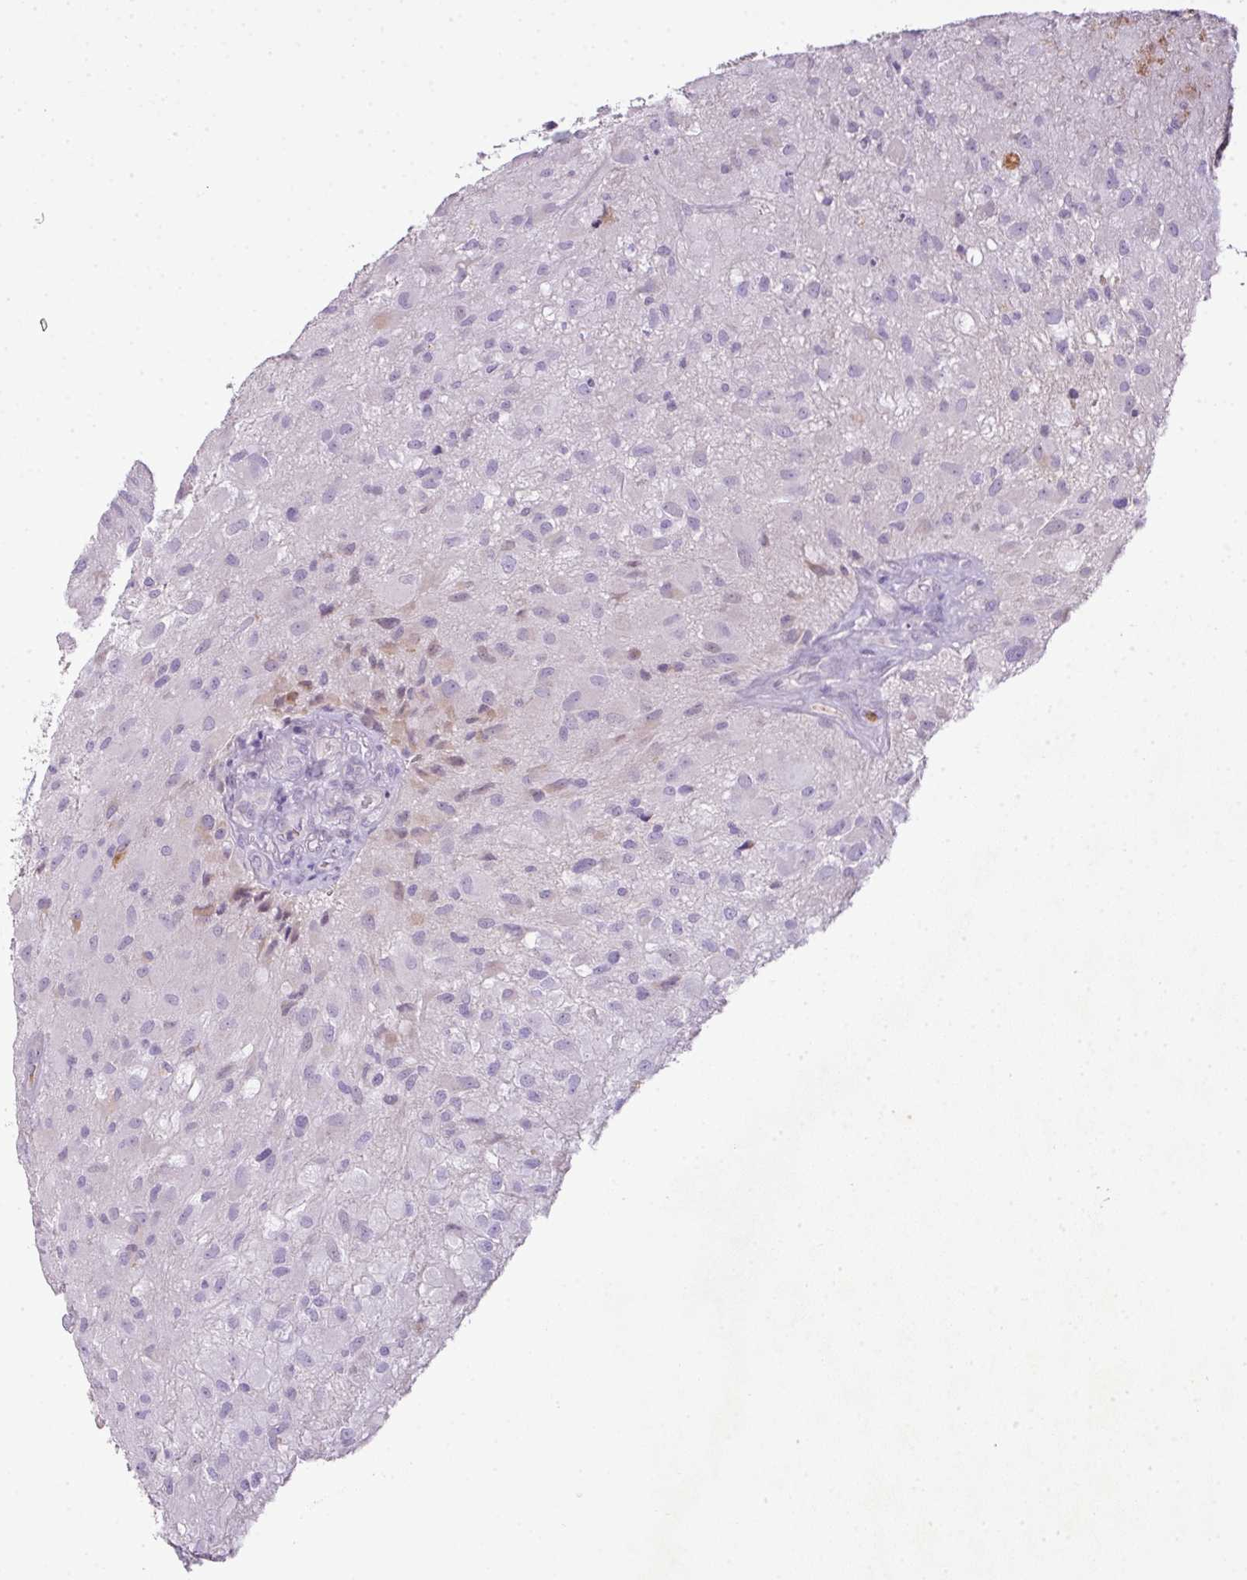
{"staining": {"intensity": "weak", "quantity": "<25%", "location": "cytoplasmic/membranous"}, "tissue": "glioma", "cell_type": "Tumor cells", "image_type": "cancer", "snomed": [{"axis": "morphology", "description": "Glioma, malignant, High grade"}, {"axis": "topography", "description": "Brain"}], "caption": "Immunohistochemistry (IHC) photomicrograph of neoplastic tissue: human glioma stained with DAB (3,3'-diaminobenzidine) shows no significant protein positivity in tumor cells. (DAB immunohistochemistry visualized using brightfield microscopy, high magnification).", "gene": "C4B", "patient": {"sex": "female", "age": 67}}